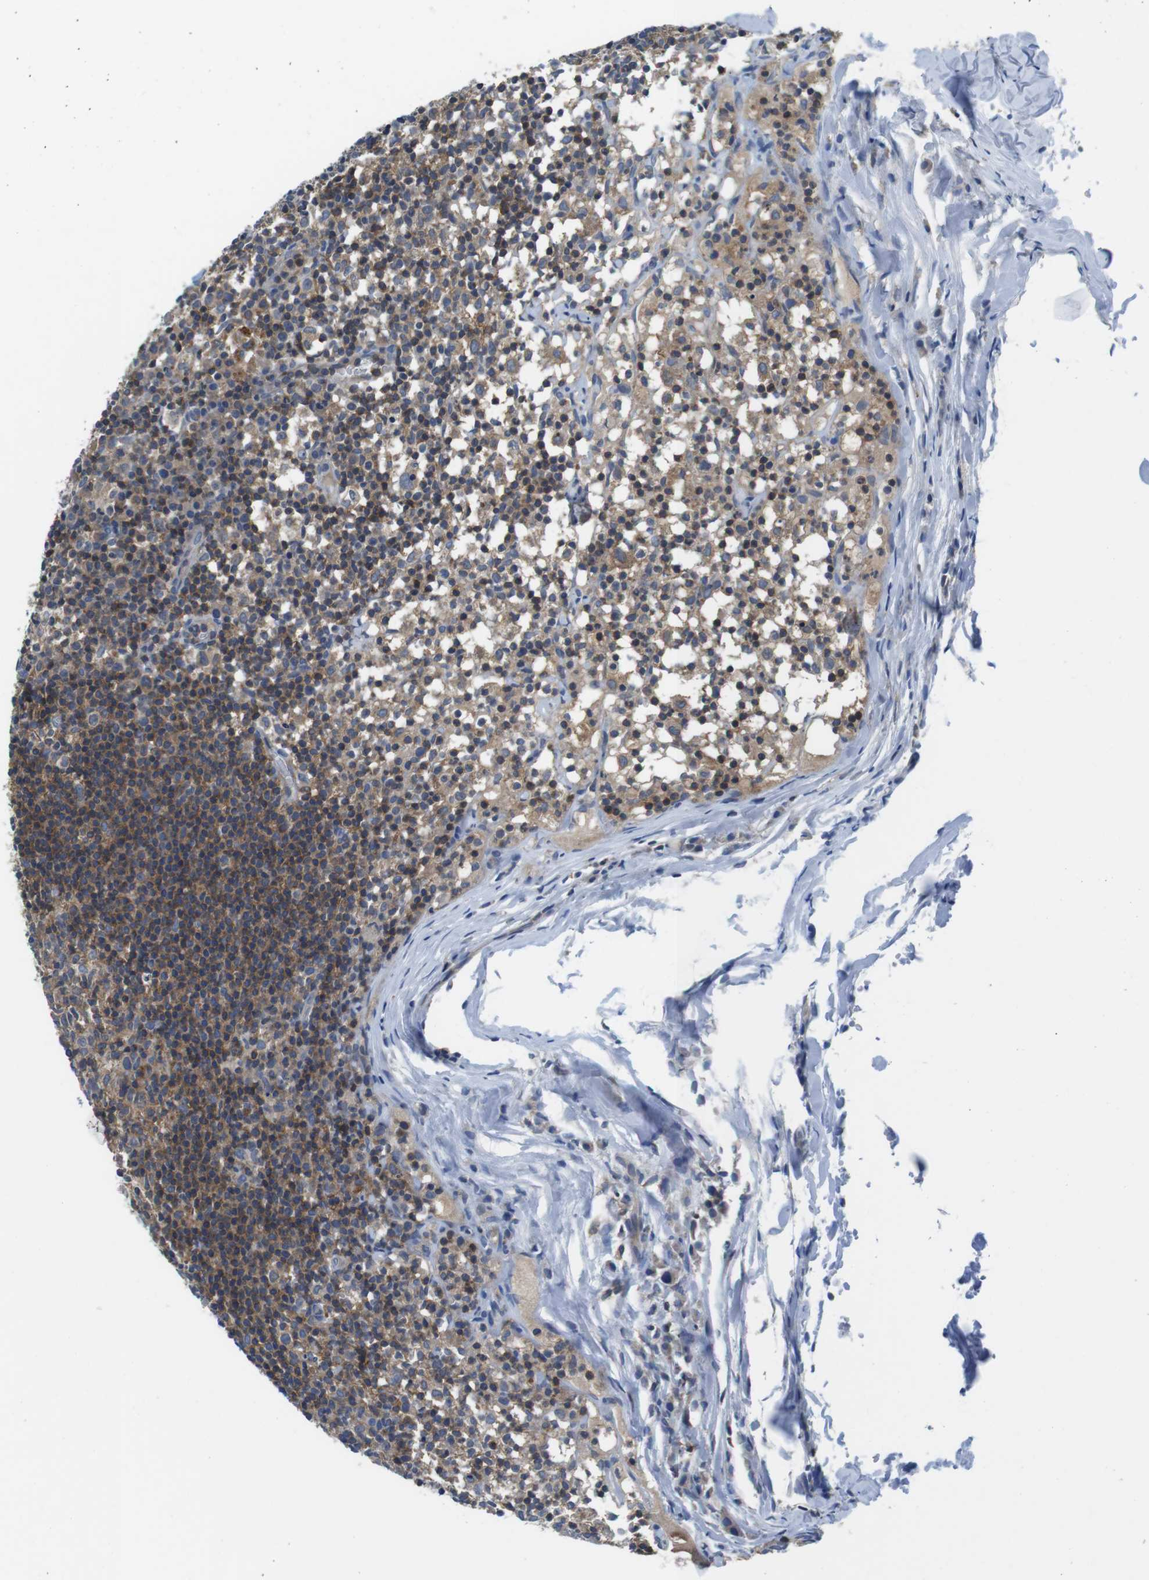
{"staining": {"intensity": "weak", "quantity": ">75%", "location": "cytoplasmic/membranous"}, "tissue": "lymph node", "cell_type": "Germinal center cells", "image_type": "normal", "snomed": [{"axis": "morphology", "description": "Normal tissue, NOS"}, {"axis": "morphology", "description": "Inflammation, NOS"}, {"axis": "topography", "description": "Lymph node"}], "caption": "Lymph node stained with IHC shows weak cytoplasmic/membranous staining in approximately >75% of germinal center cells. (DAB IHC, brown staining for protein, blue staining for nuclei).", "gene": "PIK3CD", "patient": {"sex": "male", "age": 55}}